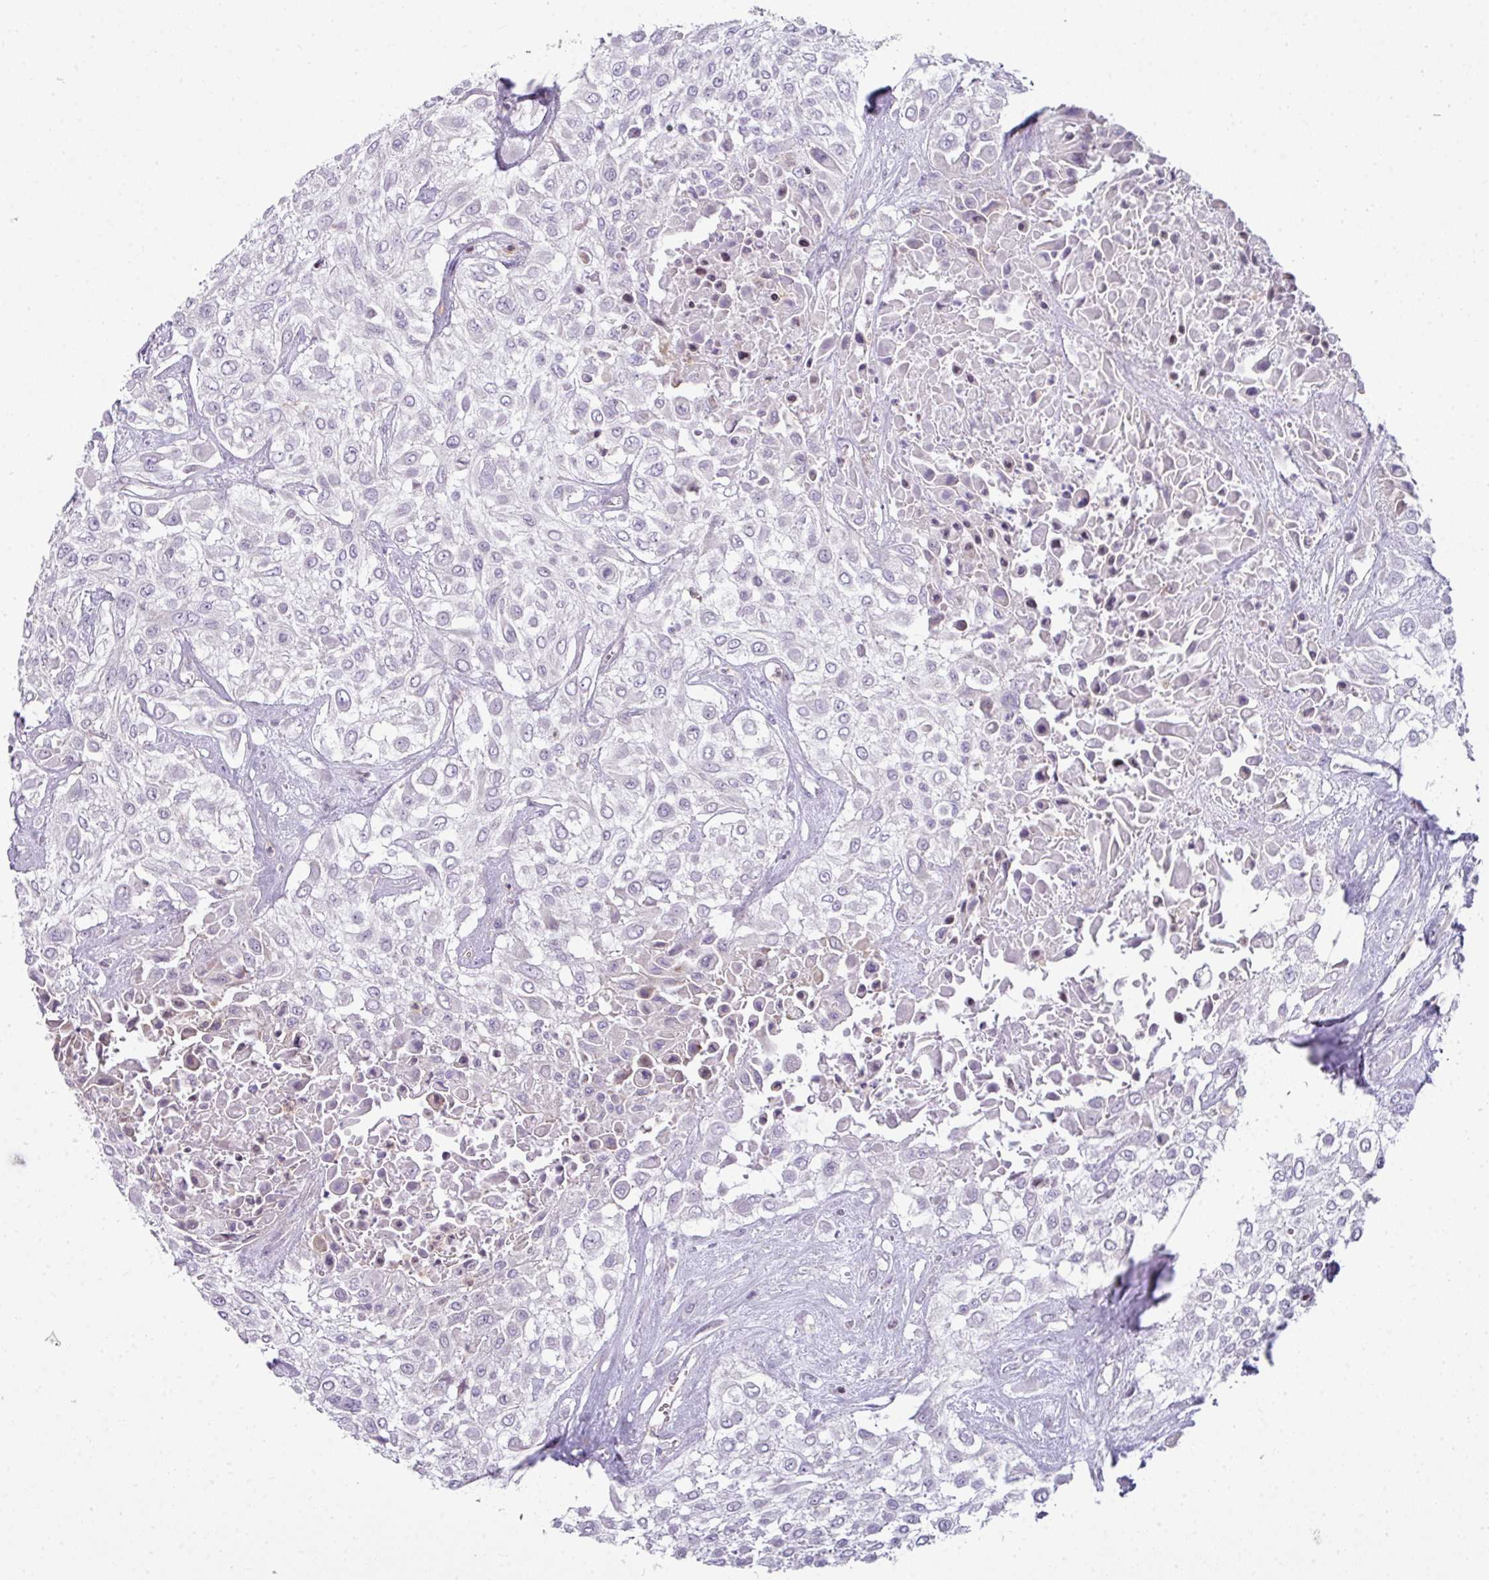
{"staining": {"intensity": "negative", "quantity": "none", "location": "none"}, "tissue": "urothelial cancer", "cell_type": "Tumor cells", "image_type": "cancer", "snomed": [{"axis": "morphology", "description": "Urothelial carcinoma, High grade"}, {"axis": "topography", "description": "Urinary bladder"}], "caption": "This is a image of immunohistochemistry (IHC) staining of high-grade urothelial carcinoma, which shows no positivity in tumor cells.", "gene": "STAT5A", "patient": {"sex": "male", "age": 57}}